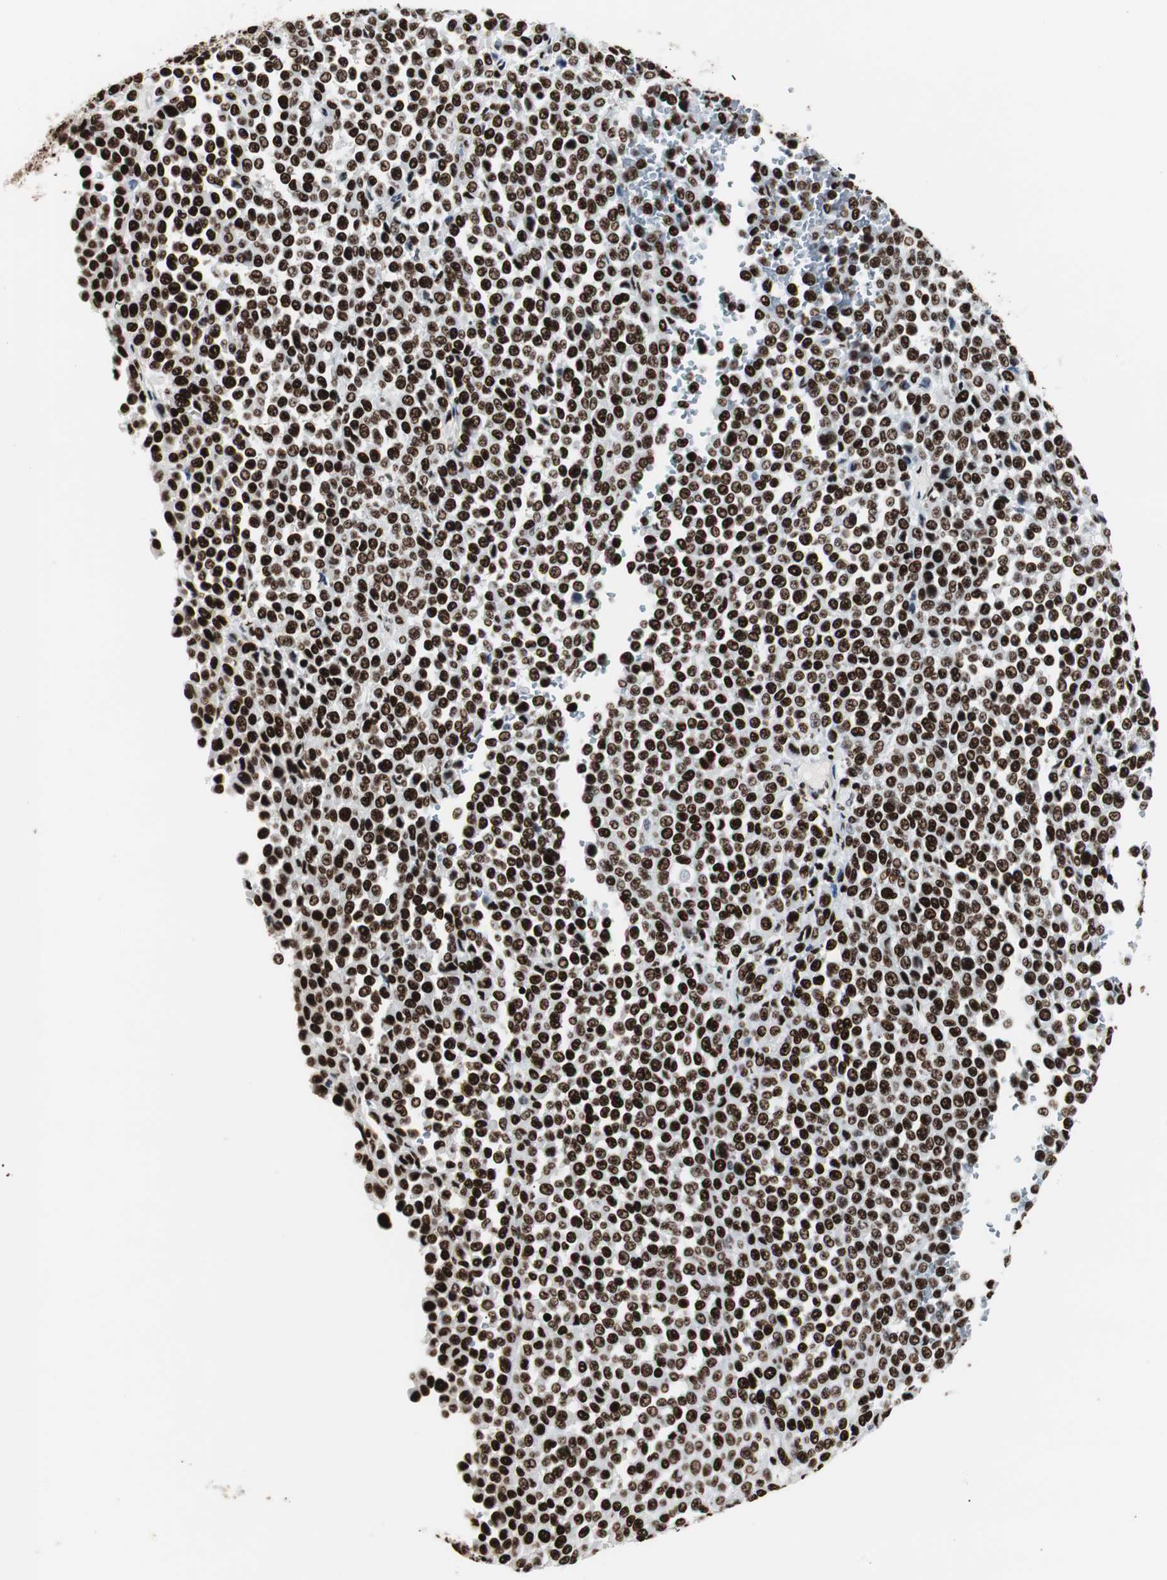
{"staining": {"intensity": "strong", "quantity": ">75%", "location": "nuclear"}, "tissue": "melanoma", "cell_type": "Tumor cells", "image_type": "cancer", "snomed": [{"axis": "morphology", "description": "Malignant melanoma, Metastatic site"}, {"axis": "topography", "description": "Pancreas"}], "caption": "A photomicrograph showing strong nuclear expression in about >75% of tumor cells in malignant melanoma (metastatic site), as visualized by brown immunohistochemical staining.", "gene": "MTA2", "patient": {"sex": "female", "age": 30}}